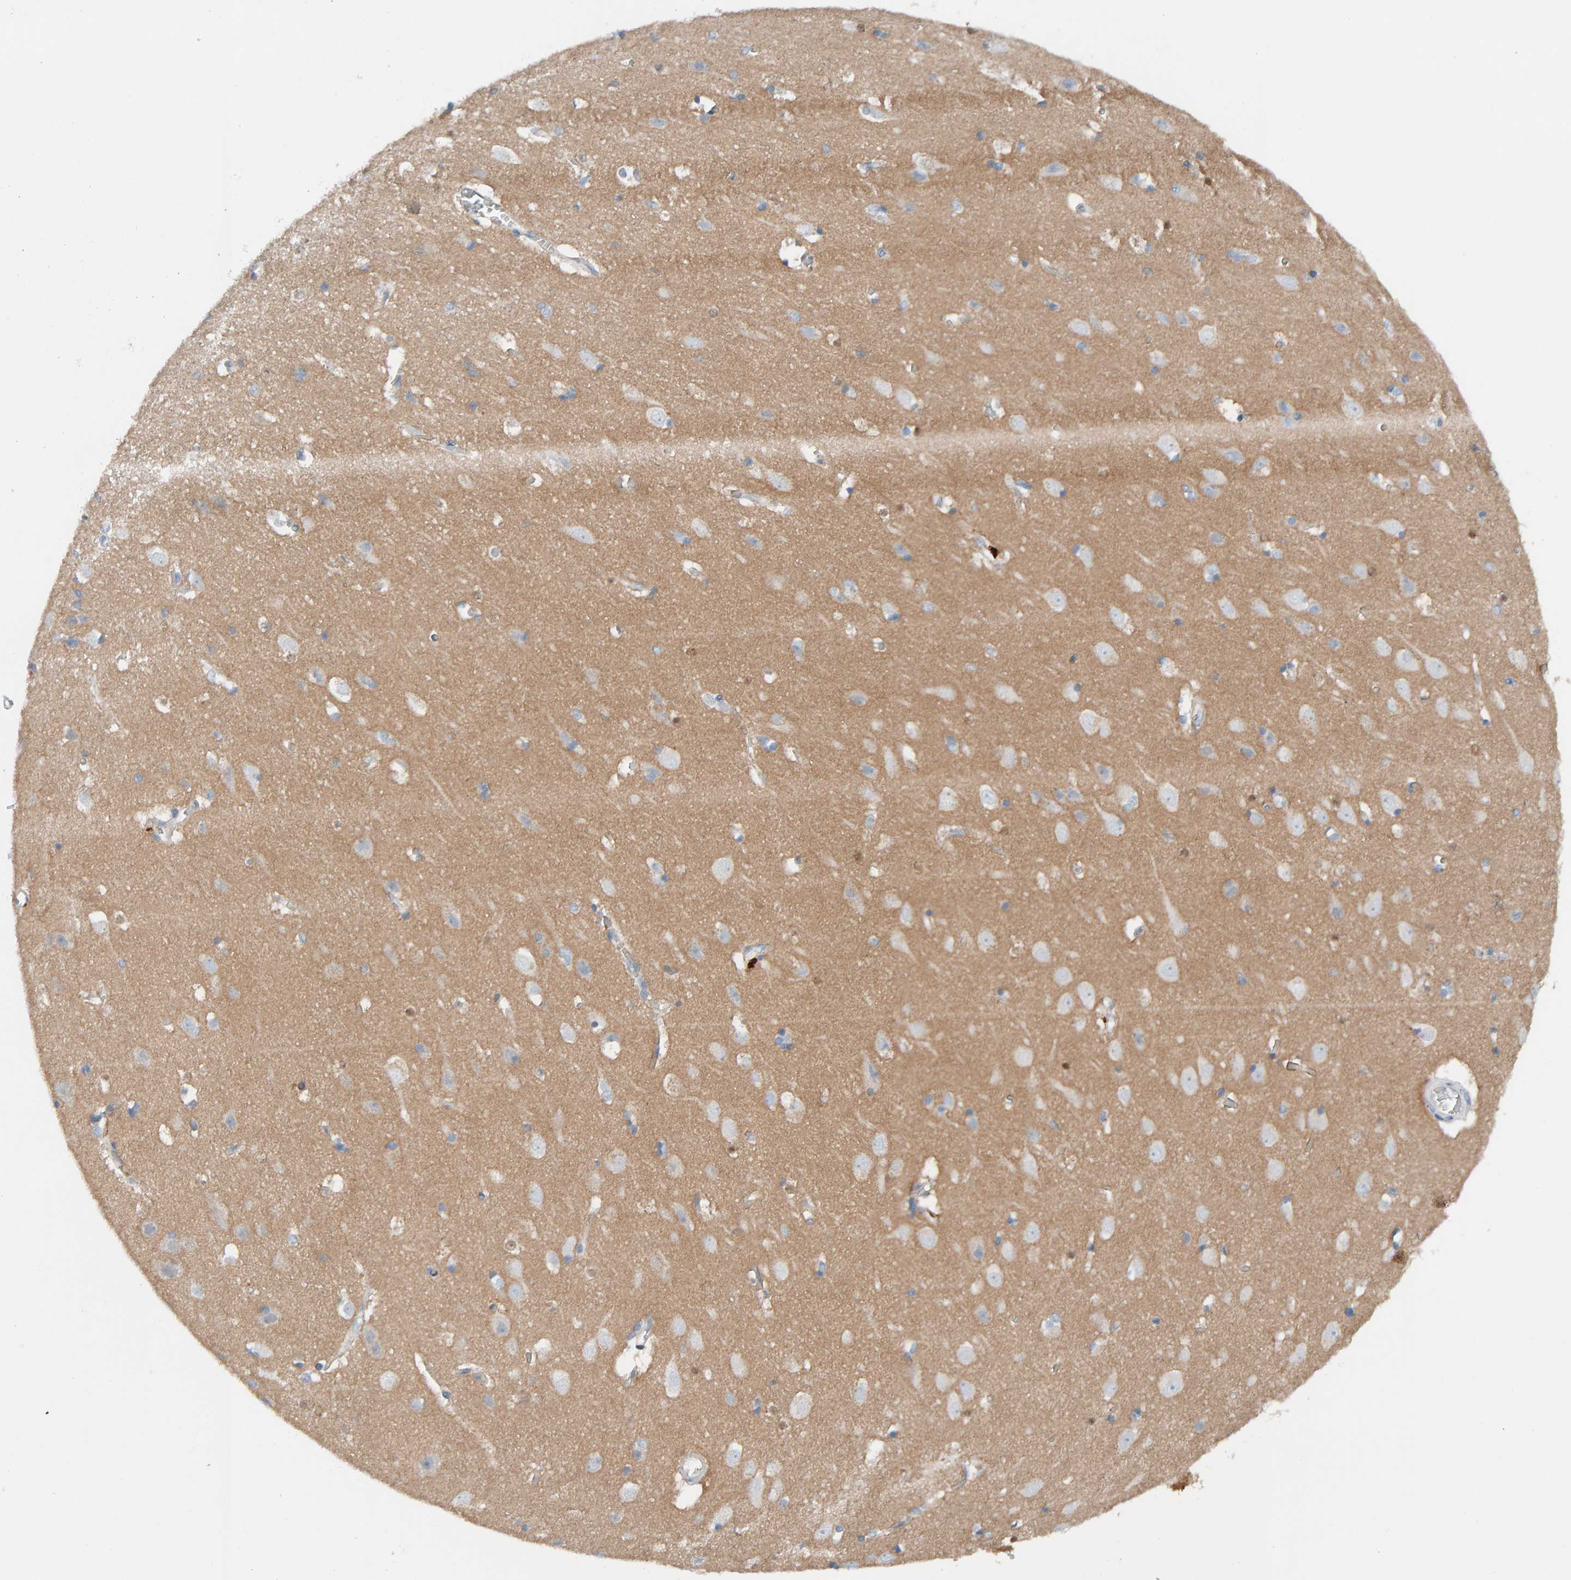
{"staining": {"intensity": "weak", "quantity": "<25%", "location": "cytoplasmic/membranous"}, "tissue": "cerebral cortex", "cell_type": "Endothelial cells", "image_type": "normal", "snomed": [{"axis": "morphology", "description": "Normal tissue, NOS"}, {"axis": "topography", "description": "Cerebral cortex"}], "caption": "A high-resolution micrograph shows immunohistochemistry (IHC) staining of unremarkable cerebral cortex, which reveals no significant positivity in endothelial cells.", "gene": "FYN", "patient": {"sex": "male", "age": 54}}